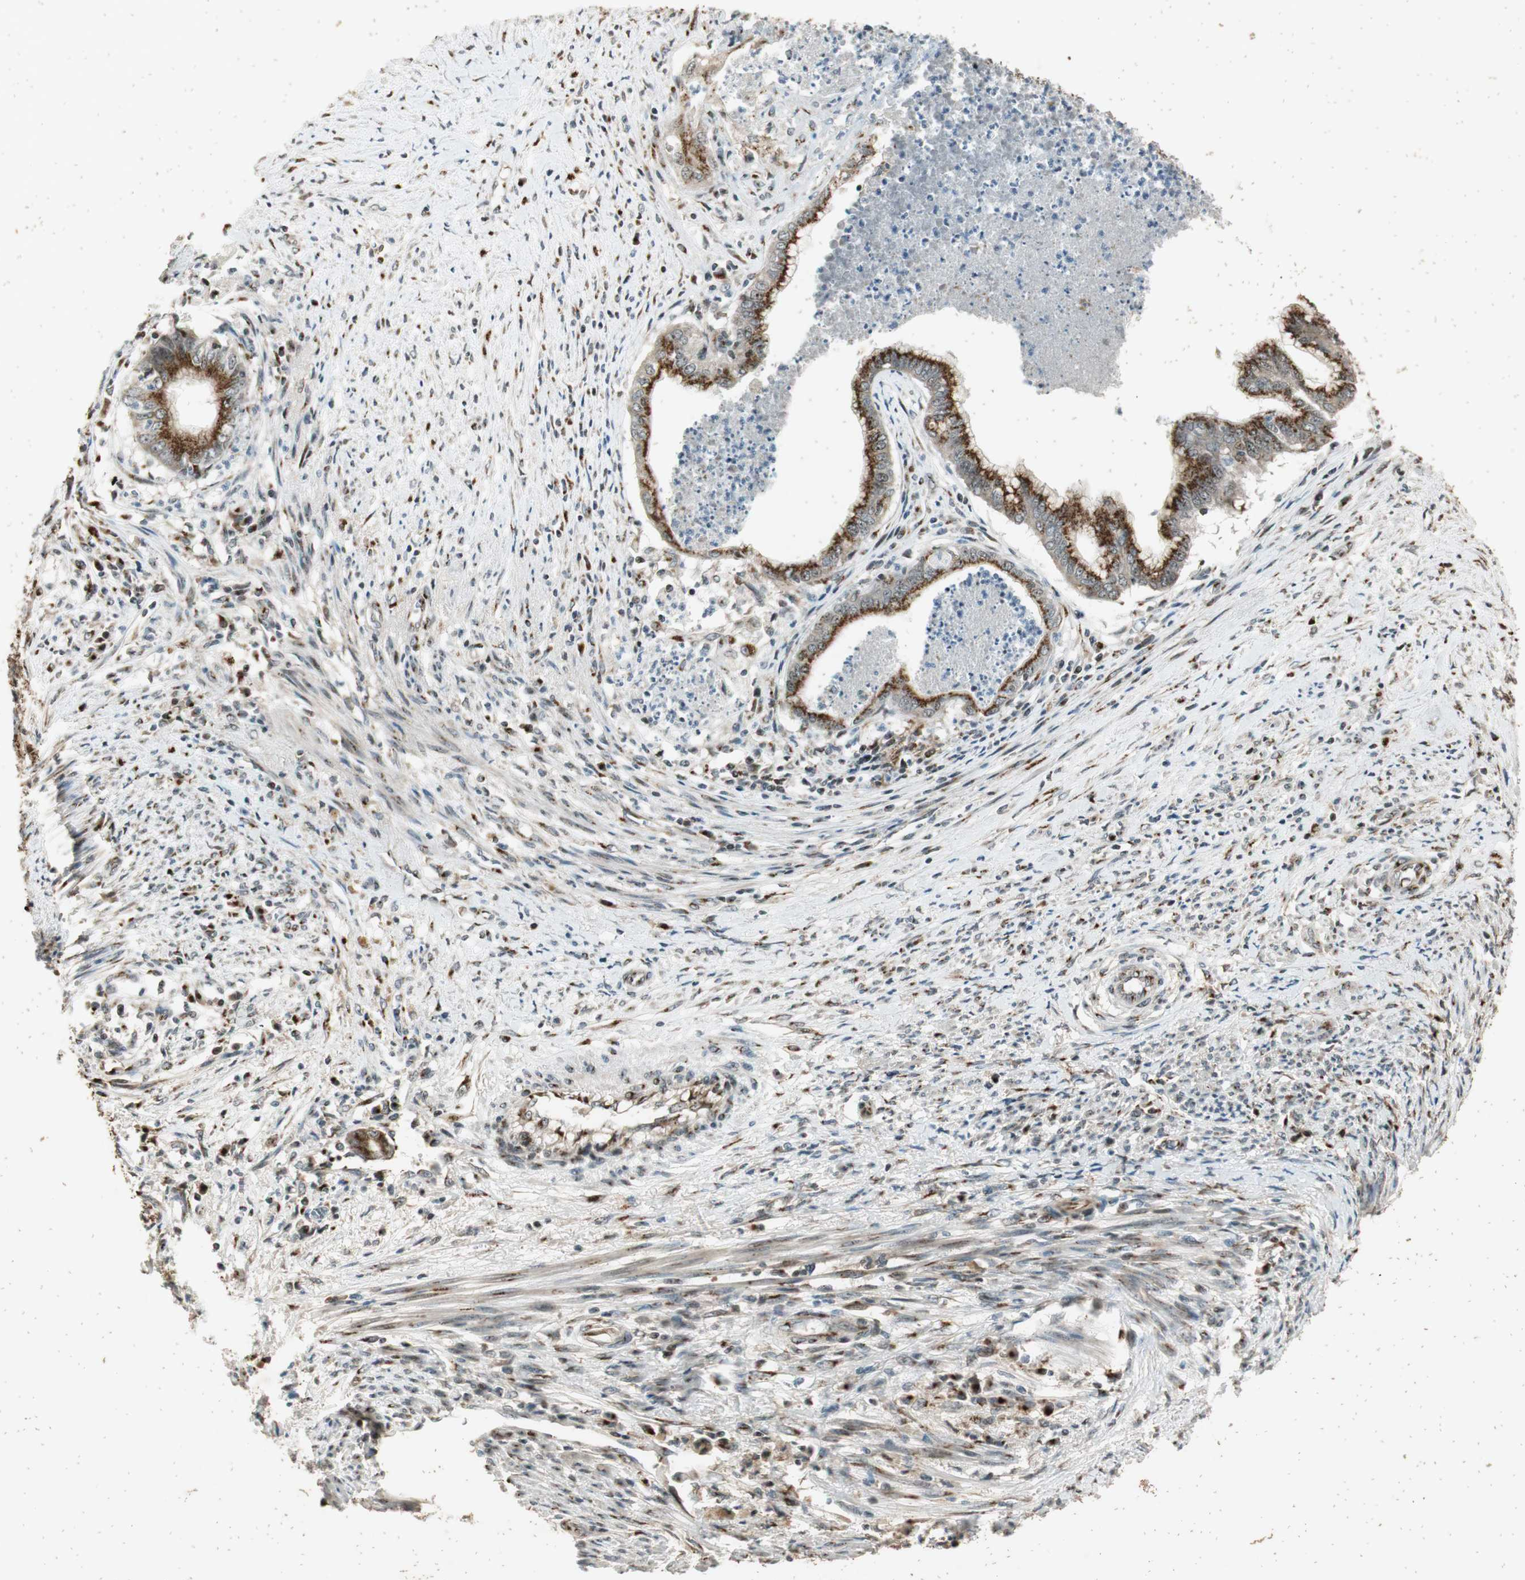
{"staining": {"intensity": "moderate", "quantity": ">75%", "location": "cytoplasmic/membranous"}, "tissue": "endometrial cancer", "cell_type": "Tumor cells", "image_type": "cancer", "snomed": [{"axis": "morphology", "description": "Necrosis, NOS"}, {"axis": "morphology", "description": "Adenocarcinoma, NOS"}, {"axis": "topography", "description": "Endometrium"}], "caption": "A brown stain shows moderate cytoplasmic/membranous staining of a protein in human adenocarcinoma (endometrial) tumor cells. (DAB = brown stain, brightfield microscopy at high magnification).", "gene": "NEO1", "patient": {"sex": "female", "age": 79}}